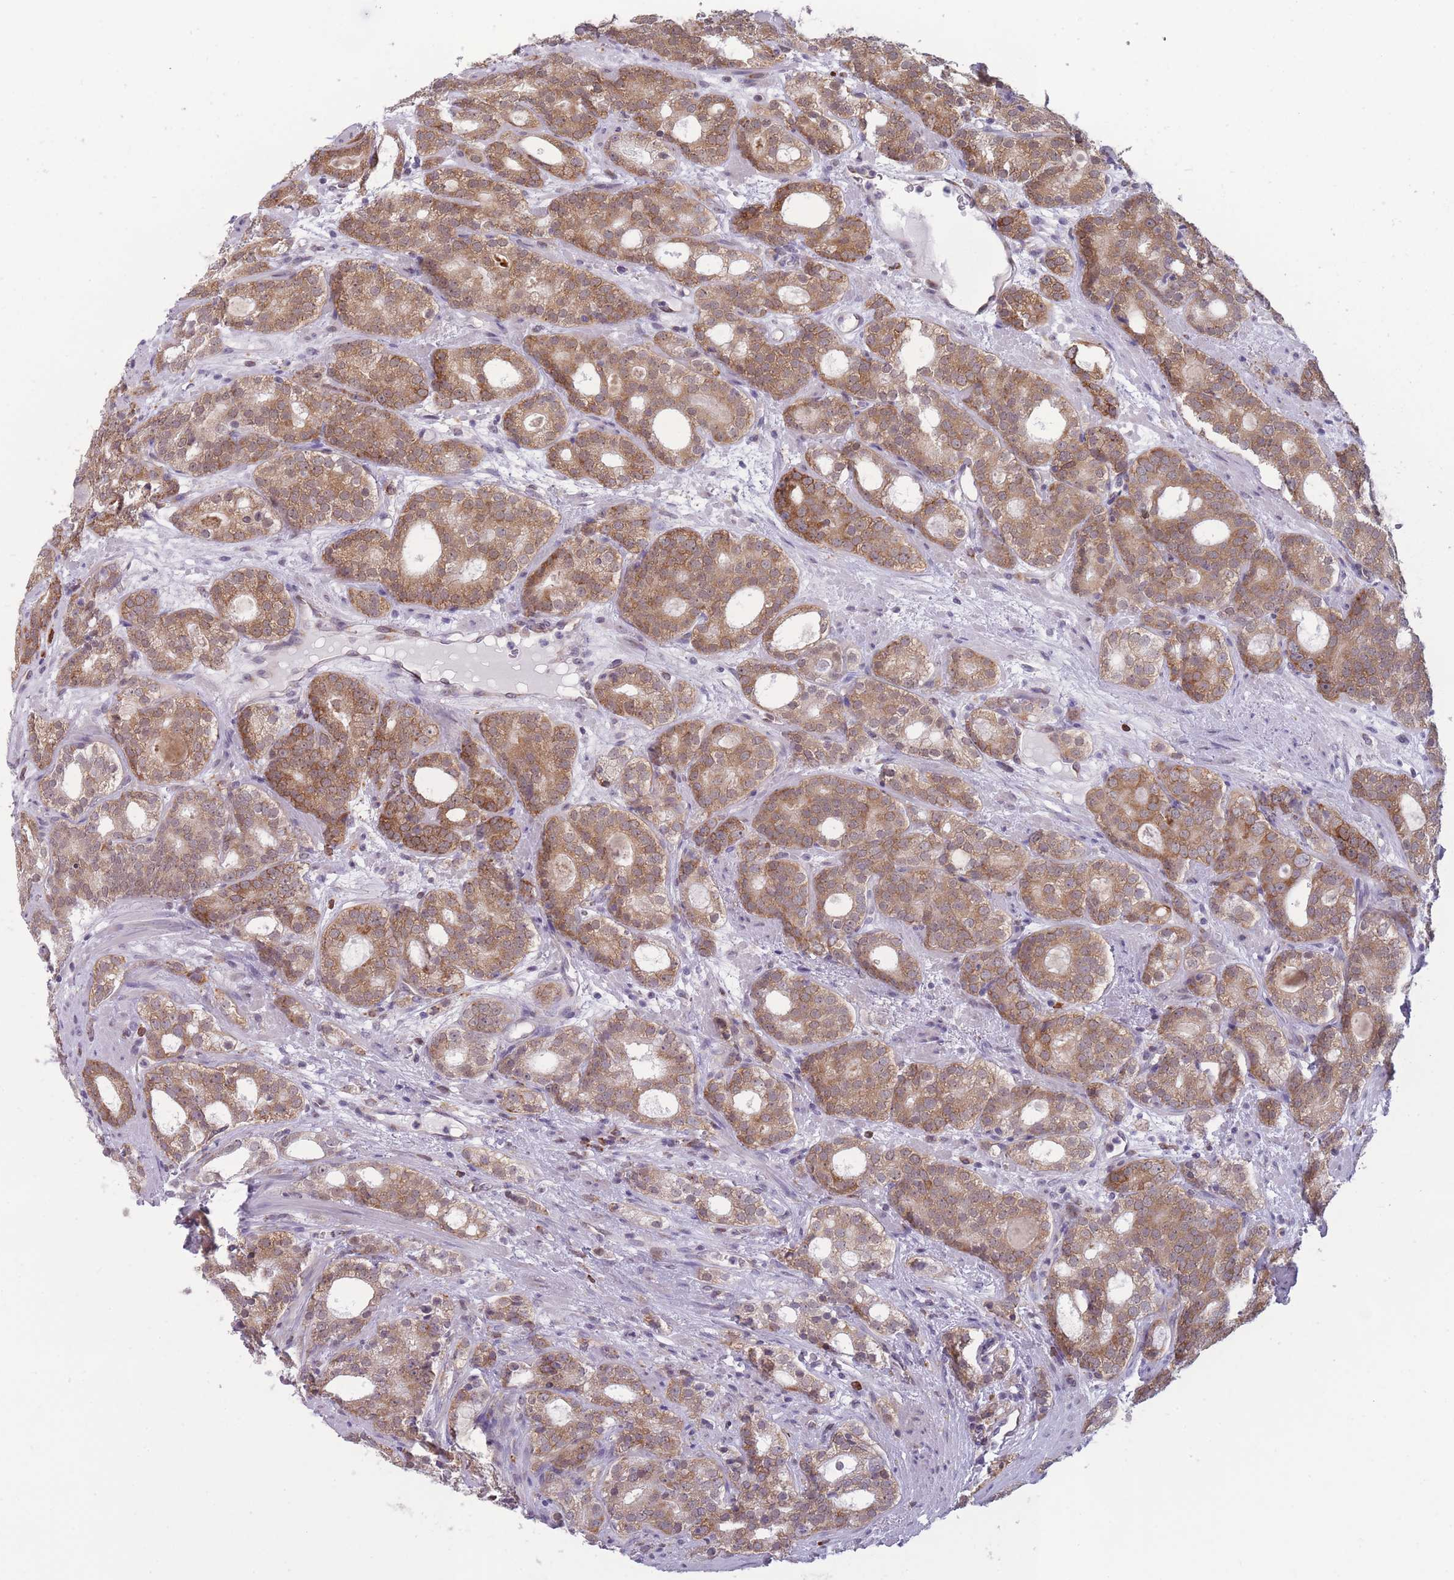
{"staining": {"intensity": "moderate", "quantity": ">75%", "location": "cytoplasmic/membranous"}, "tissue": "prostate cancer", "cell_type": "Tumor cells", "image_type": "cancer", "snomed": [{"axis": "morphology", "description": "Adenocarcinoma, High grade"}, {"axis": "topography", "description": "Prostate"}], "caption": "A micrograph showing moderate cytoplasmic/membranous positivity in approximately >75% of tumor cells in prostate cancer (adenocarcinoma (high-grade)), as visualized by brown immunohistochemical staining.", "gene": "TMEM121", "patient": {"sex": "male", "age": 64}}